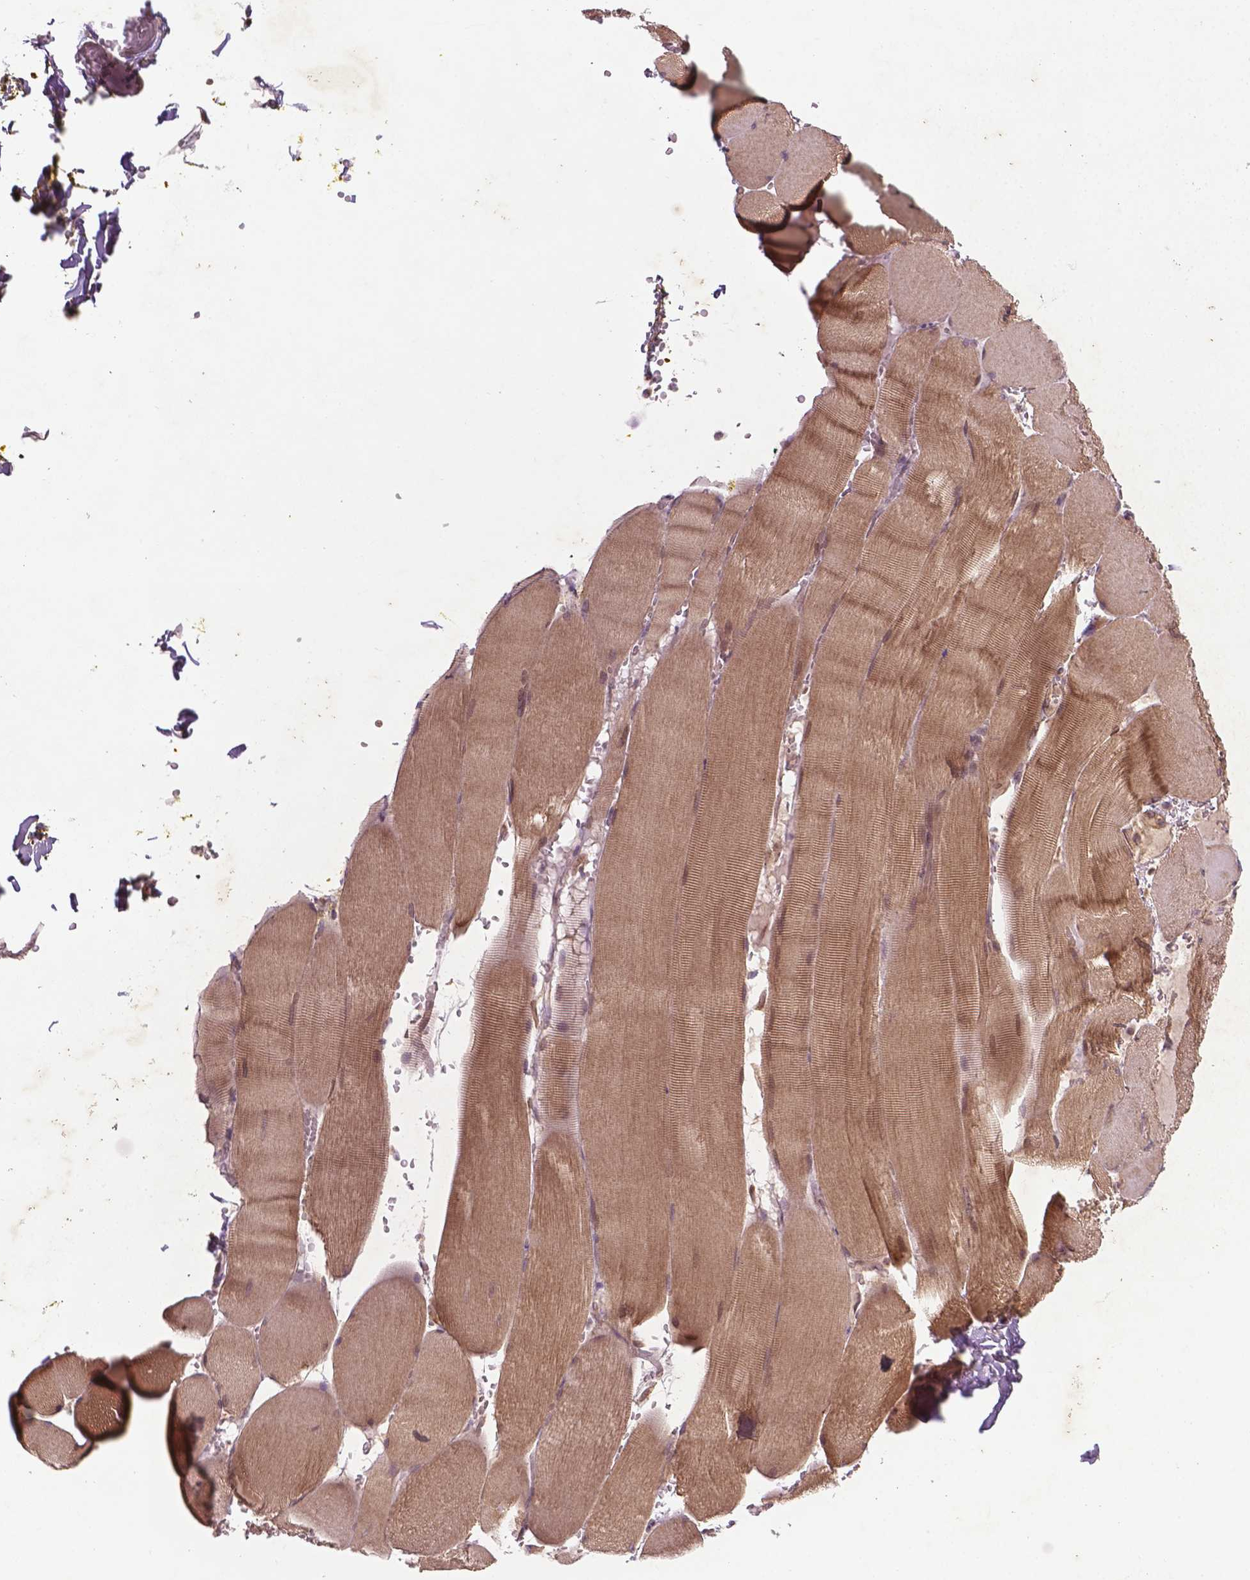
{"staining": {"intensity": "moderate", "quantity": ">75%", "location": "cytoplasmic/membranous"}, "tissue": "skeletal muscle", "cell_type": "Myocytes", "image_type": "normal", "snomed": [{"axis": "morphology", "description": "Normal tissue, NOS"}, {"axis": "topography", "description": "Skeletal muscle"}], "caption": "An immunohistochemistry photomicrograph of normal tissue is shown. Protein staining in brown shows moderate cytoplasmic/membranous positivity in skeletal muscle within myocytes.", "gene": "TCHP", "patient": {"sex": "male", "age": 56}}